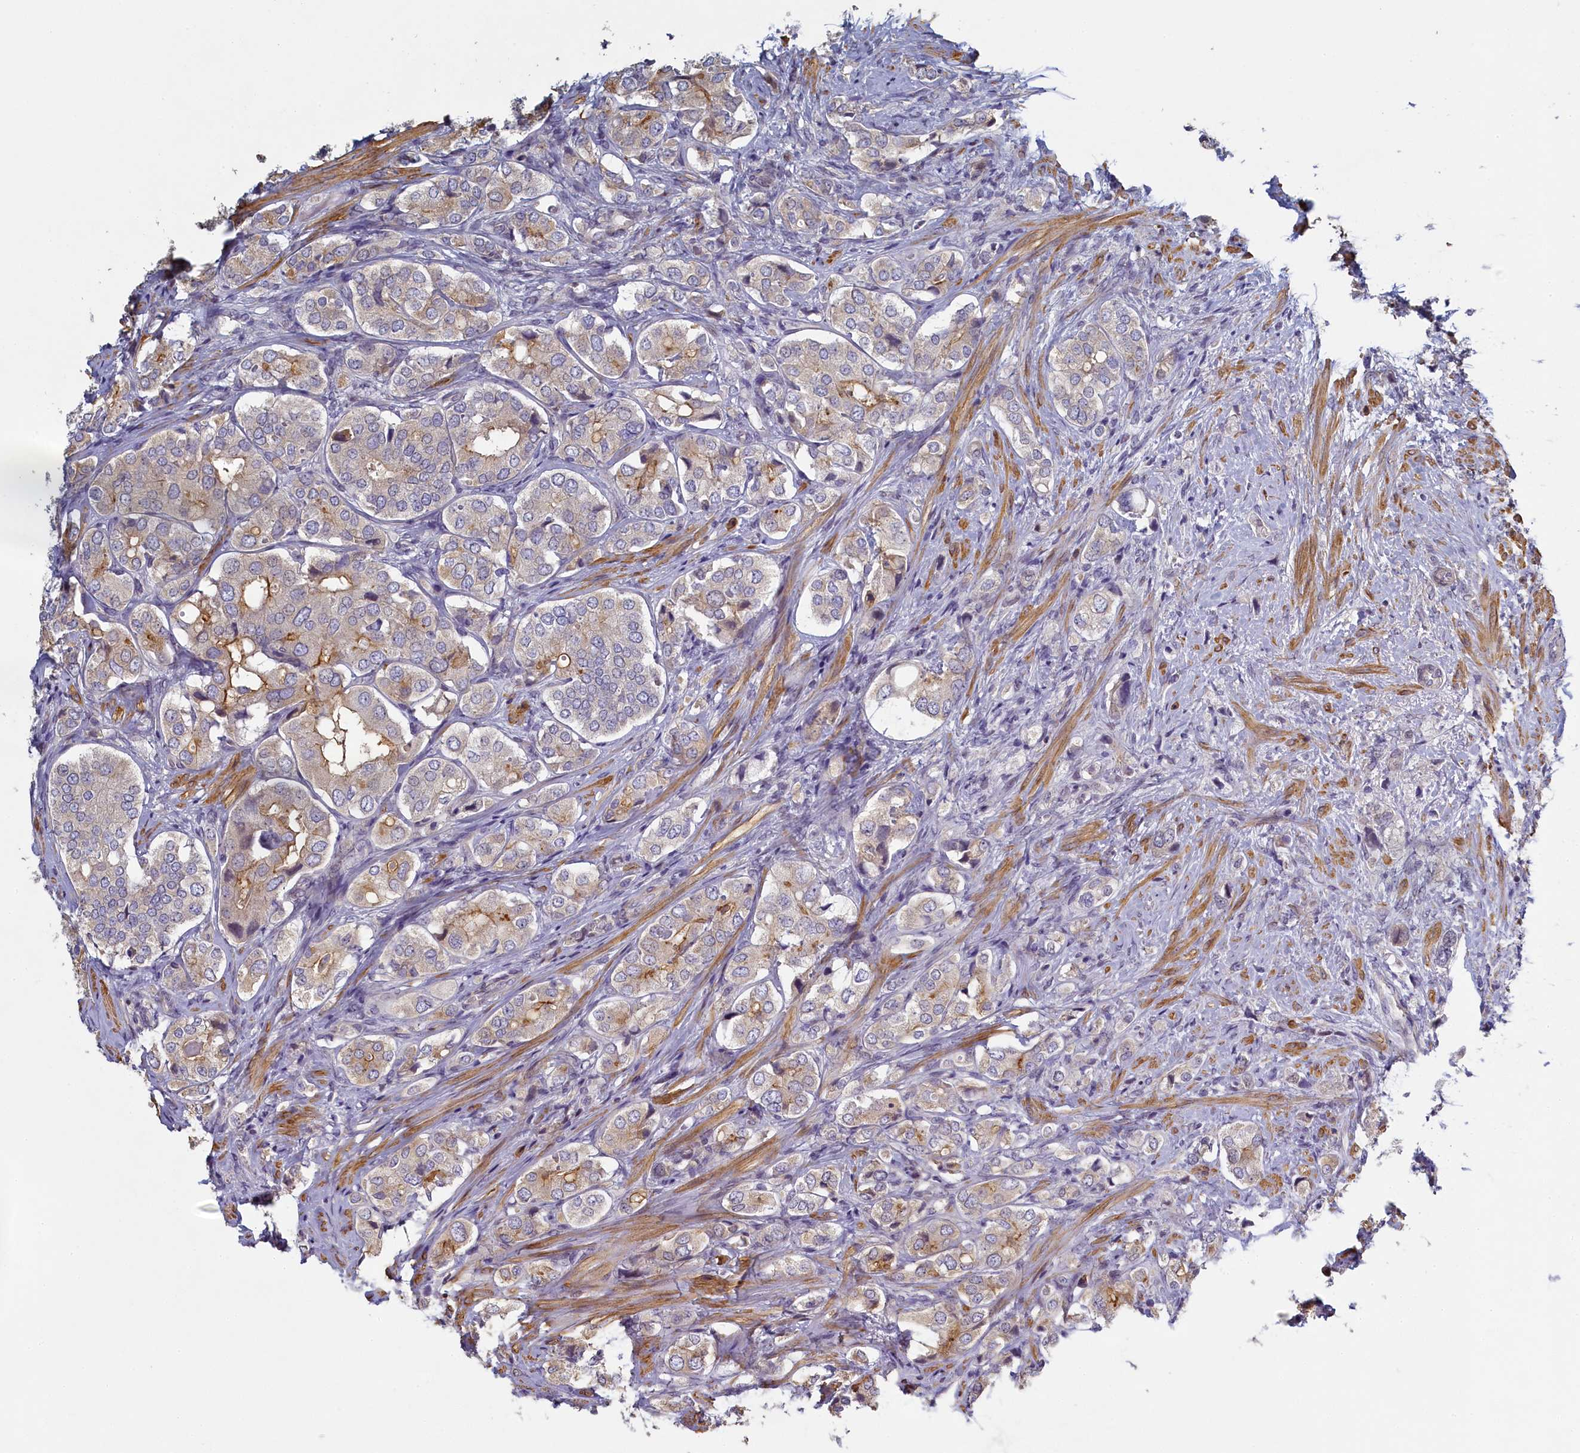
{"staining": {"intensity": "moderate", "quantity": "<25%", "location": "cytoplasmic/membranous"}, "tissue": "prostate cancer", "cell_type": "Tumor cells", "image_type": "cancer", "snomed": [{"axis": "morphology", "description": "Adenocarcinoma, High grade"}, {"axis": "topography", "description": "Prostate"}], "caption": "Brown immunohistochemical staining in human high-grade adenocarcinoma (prostate) demonstrates moderate cytoplasmic/membranous staining in about <25% of tumor cells. Immunohistochemistry stains the protein of interest in brown and the nuclei are stained blue.", "gene": "DIXDC1", "patient": {"sex": "male", "age": 65}}